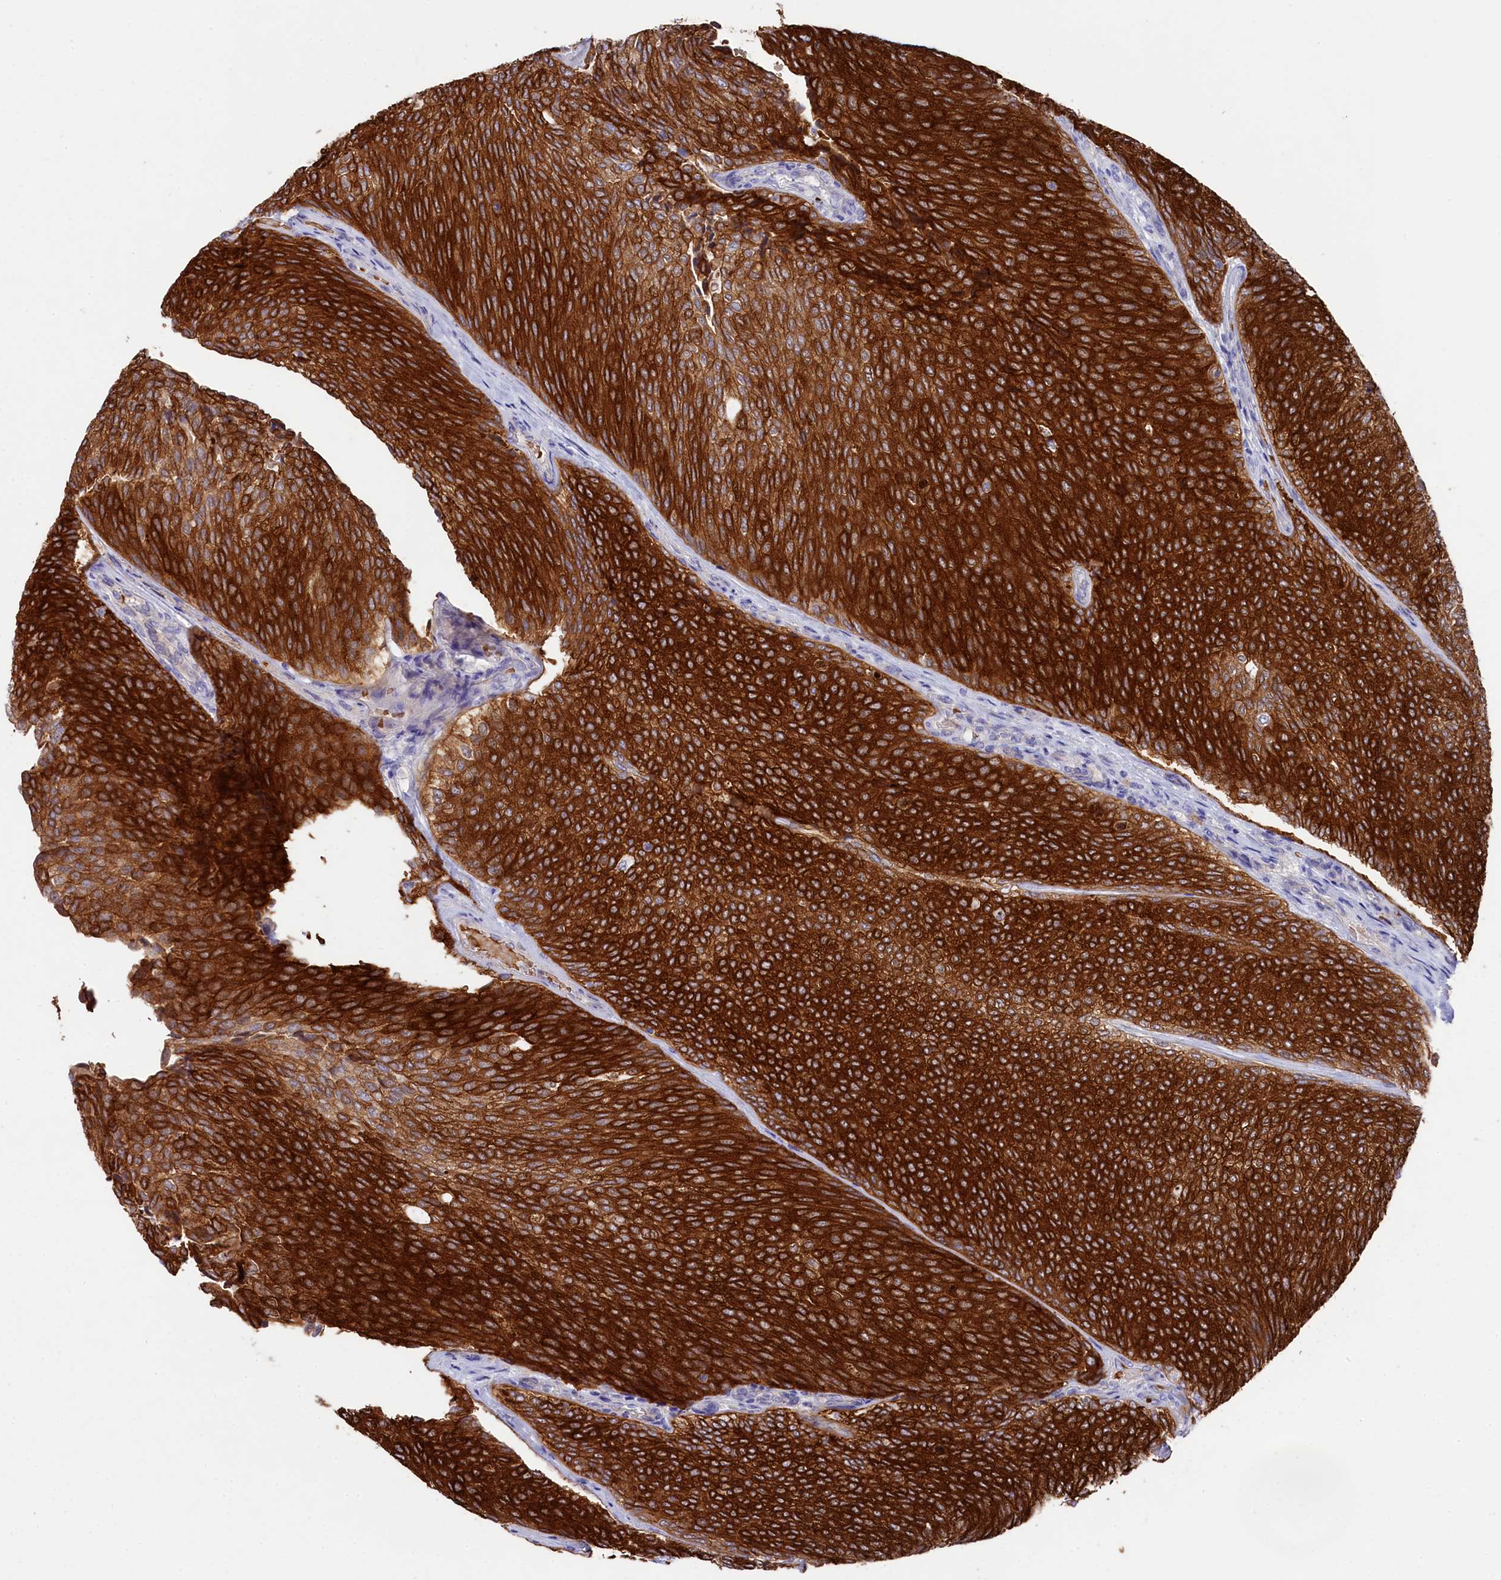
{"staining": {"intensity": "strong", "quantity": ">75%", "location": "cytoplasmic/membranous"}, "tissue": "urothelial cancer", "cell_type": "Tumor cells", "image_type": "cancer", "snomed": [{"axis": "morphology", "description": "Urothelial carcinoma, Low grade"}, {"axis": "topography", "description": "Urinary bladder"}], "caption": "A micrograph showing strong cytoplasmic/membranous expression in about >75% of tumor cells in urothelial carcinoma (low-grade), as visualized by brown immunohistochemical staining.", "gene": "LHFPL4", "patient": {"sex": "female", "age": 79}}